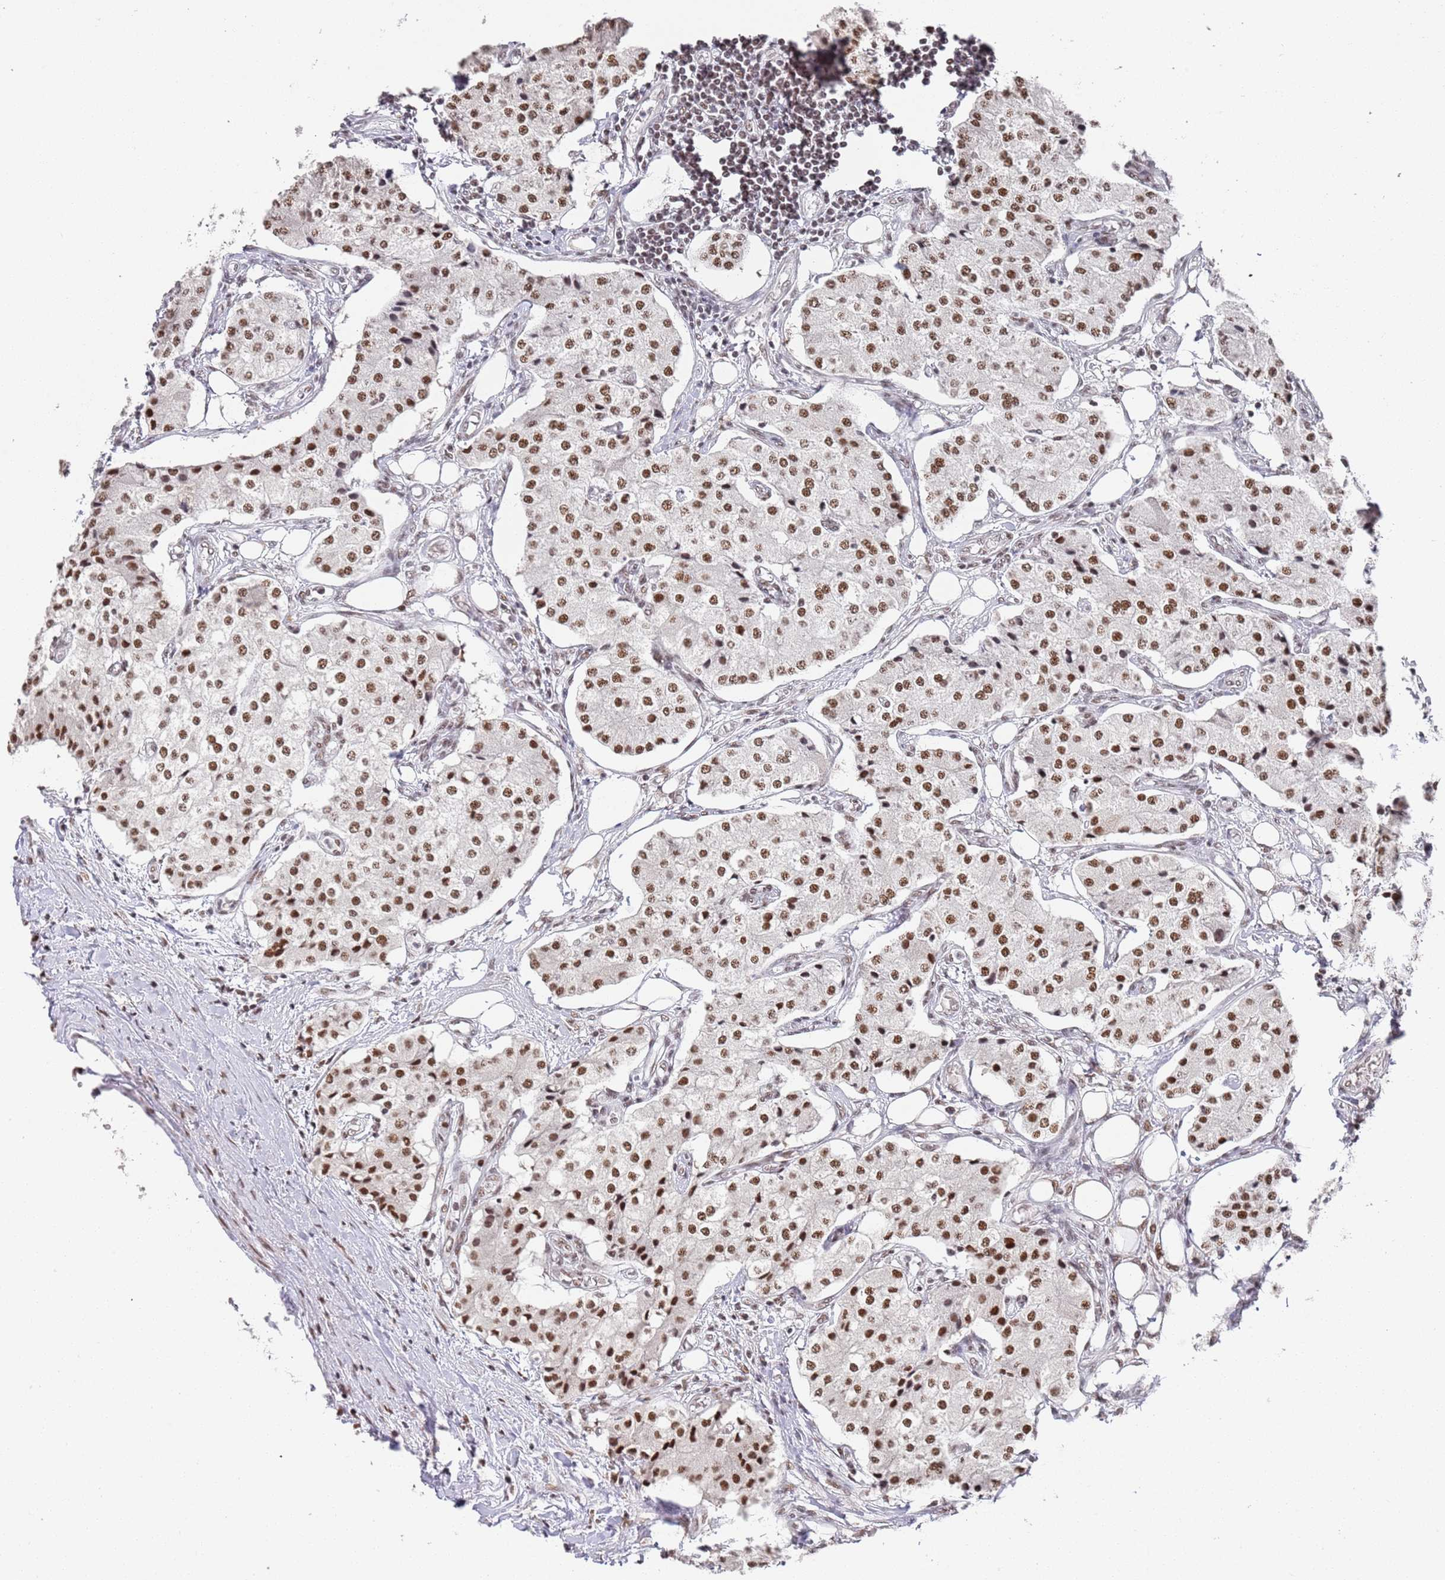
{"staining": {"intensity": "moderate", "quantity": ">75%", "location": "nuclear"}, "tissue": "carcinoid", "cell_type": "Tumor cells", "image_type": "cancer", "snomed": [{"axis": "morphology", "description": "Carcinoid, malignant, NOS"}, {"axis": "topography", "description": "Colon"}], "caption": "This histopathology image displays immunohistochemistry (IHC) staining of human carcinoid, with medium moderate nuclear positivity in about >75% of tumor cells.", "gene": "AKAP8L", "patient": {"sex": "female", "age": 52}}